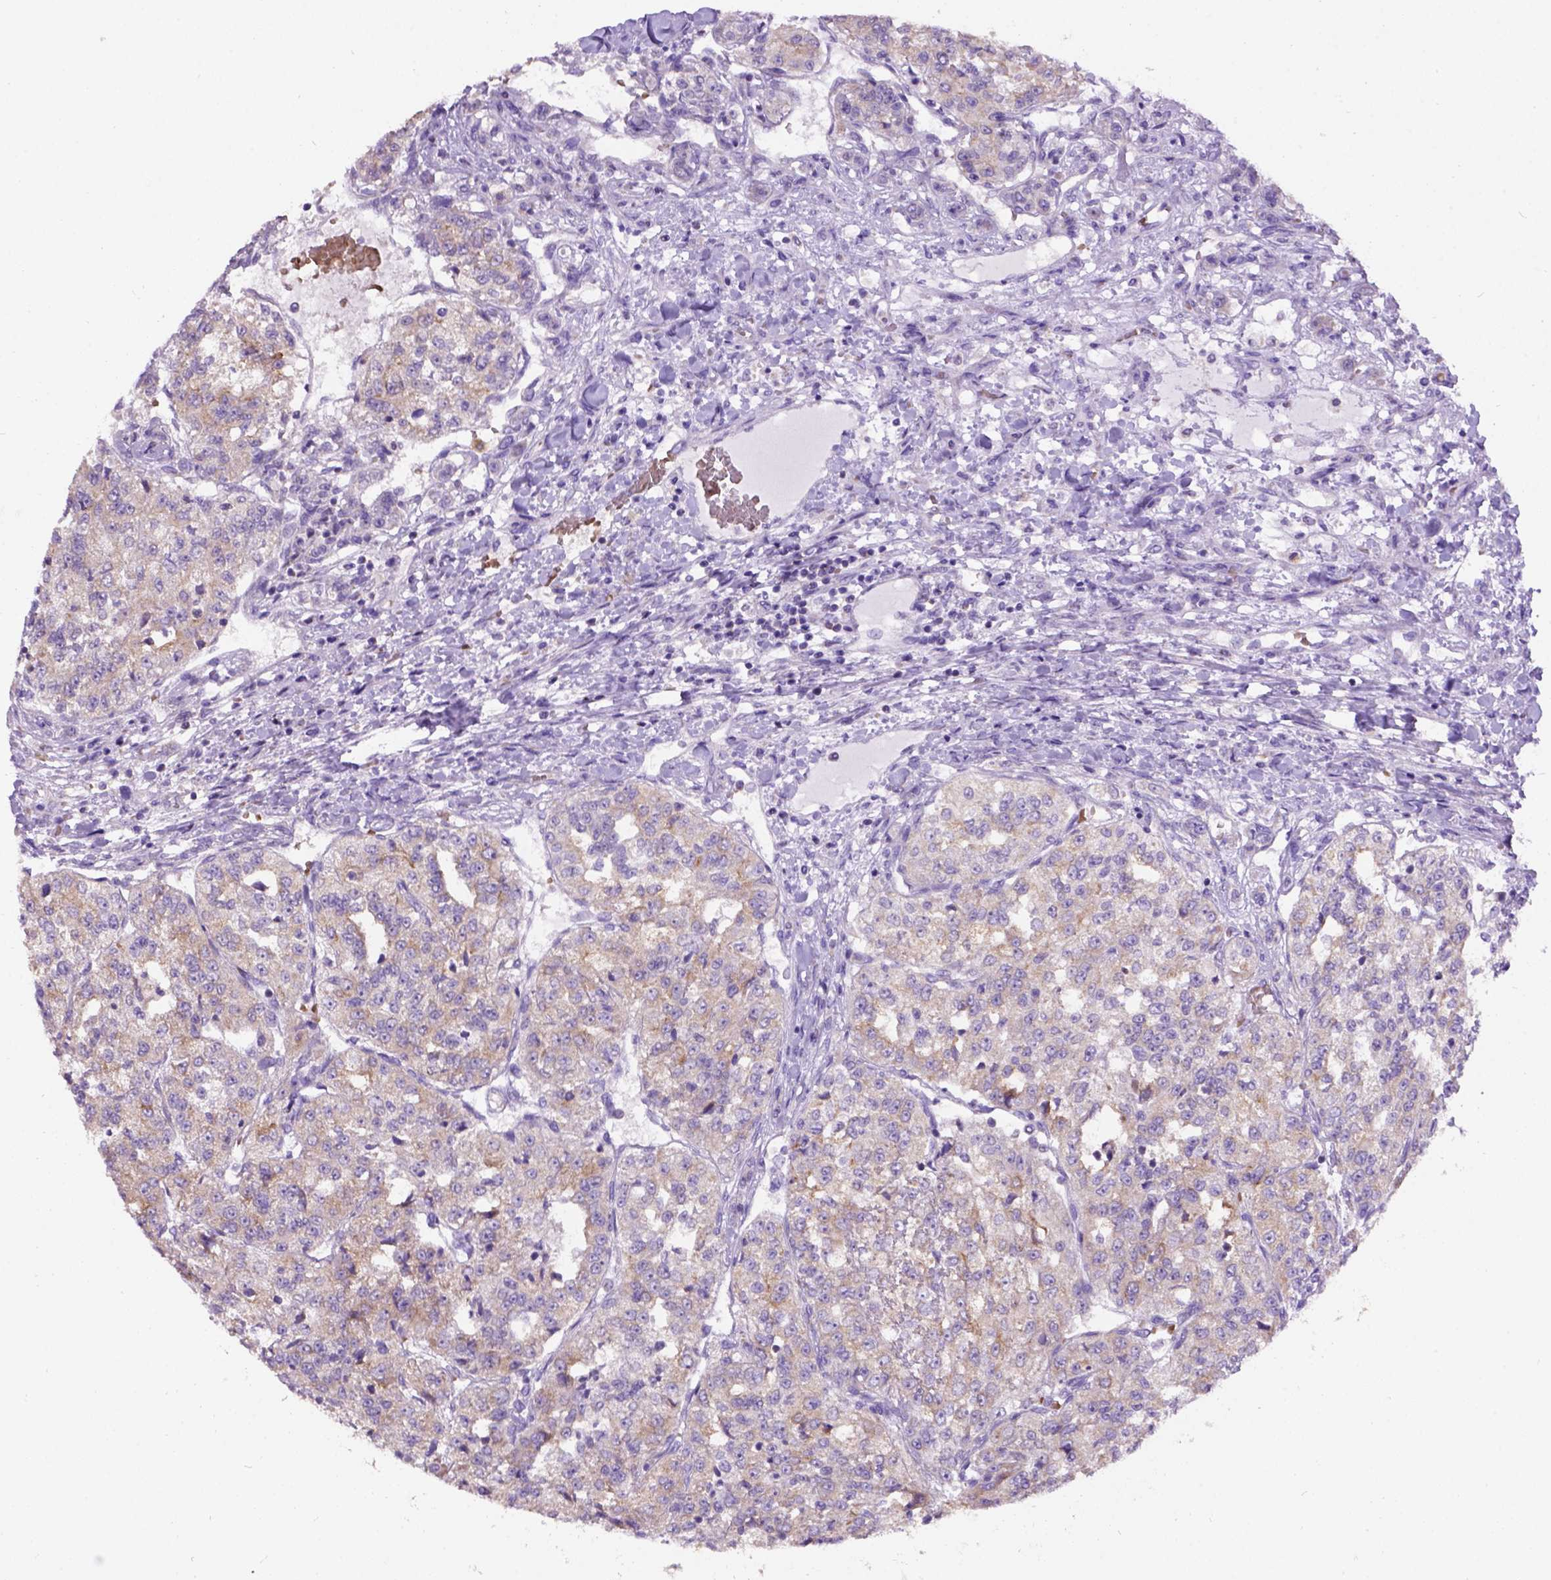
{"staining": {"intensity": "weak", "quantity": ">75%", "location": "cytoplasmic/membranous"}, "tissue": "renal cancer", "cell_type": "Tumor cells", "image_type": "cancer", "snomed": [{"axis": "morphology", "description": "Adenocarcinoma, NOS"}, {"axis": "topography", "description": "Kidney"}], "caption": "Immunohistochemical staining of human adenocarcinoma (renal) reveals low levels of weak cytoplasmic/membranous positivity in approximately >75% of tumor cells. The staining is performed using DAB (3,3'-diaminobenzidine) brown chromogen to label protein expression. The nuclei are counter-stained blue using hematoxylin.", "gene": "L2HGDH", "patient": {"sex": "female", "age": 63}}